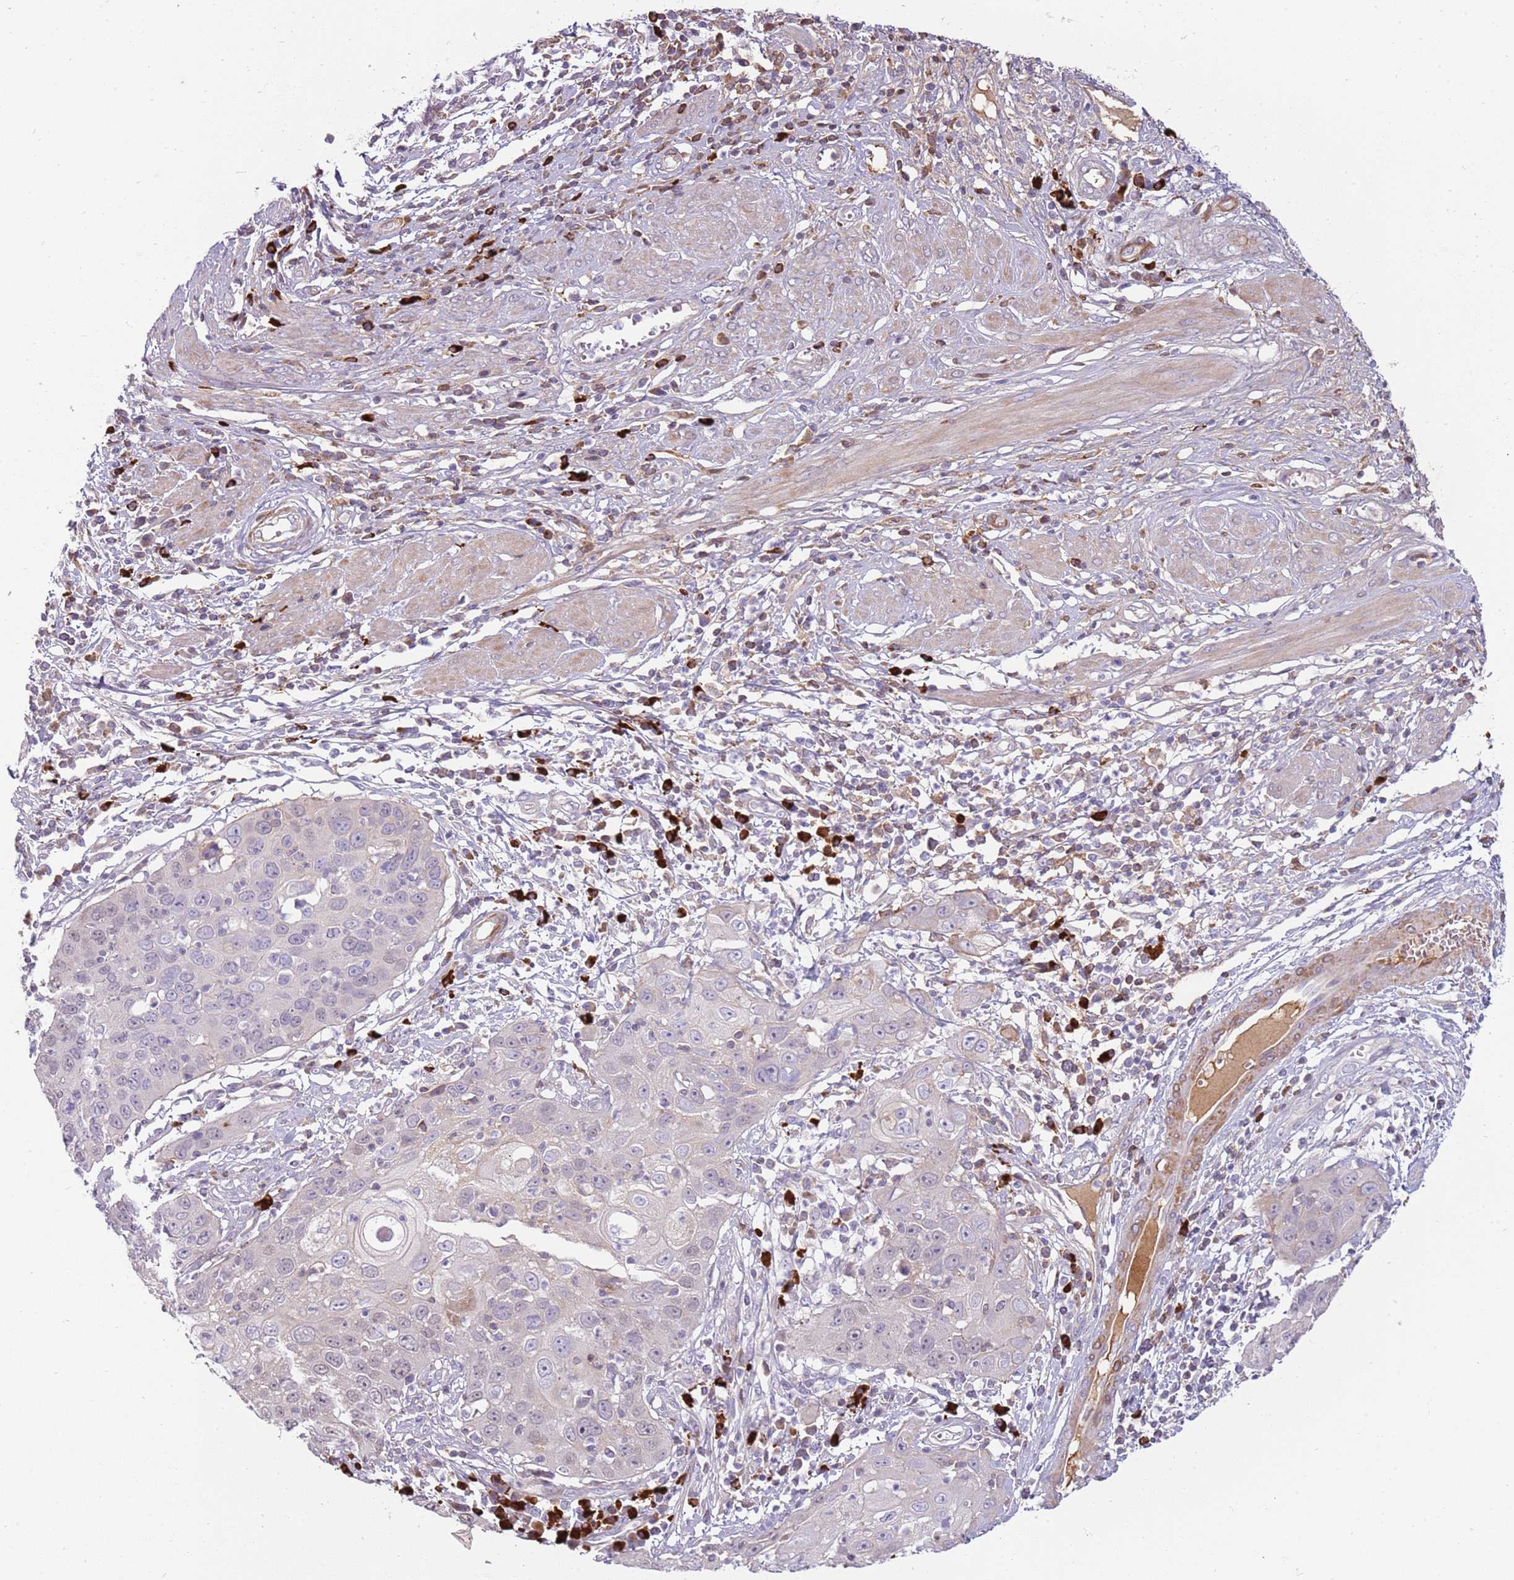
{"staining": {"intensity": "negative", "quantity": "none", "location": "none"}, "tissue": "cervical cancer", "cell_type": "Tumor cells", "image_type": "cancer", "snomed": [{"axis": "morphology", "description": "Squamous cell carcinoma, NOS"}, {"axis": "topography", "description": "Cervix"}], "caption": "This micrograph is of cervical squamous cell carcinoma stained with immunohistochemistry (IHC) to label a protein in brown with the nuclei are counter-stained blue. There is no positivity in tumor cells.", "gene": "MCUB", "patient": {"sex": "female", "age": 36}}